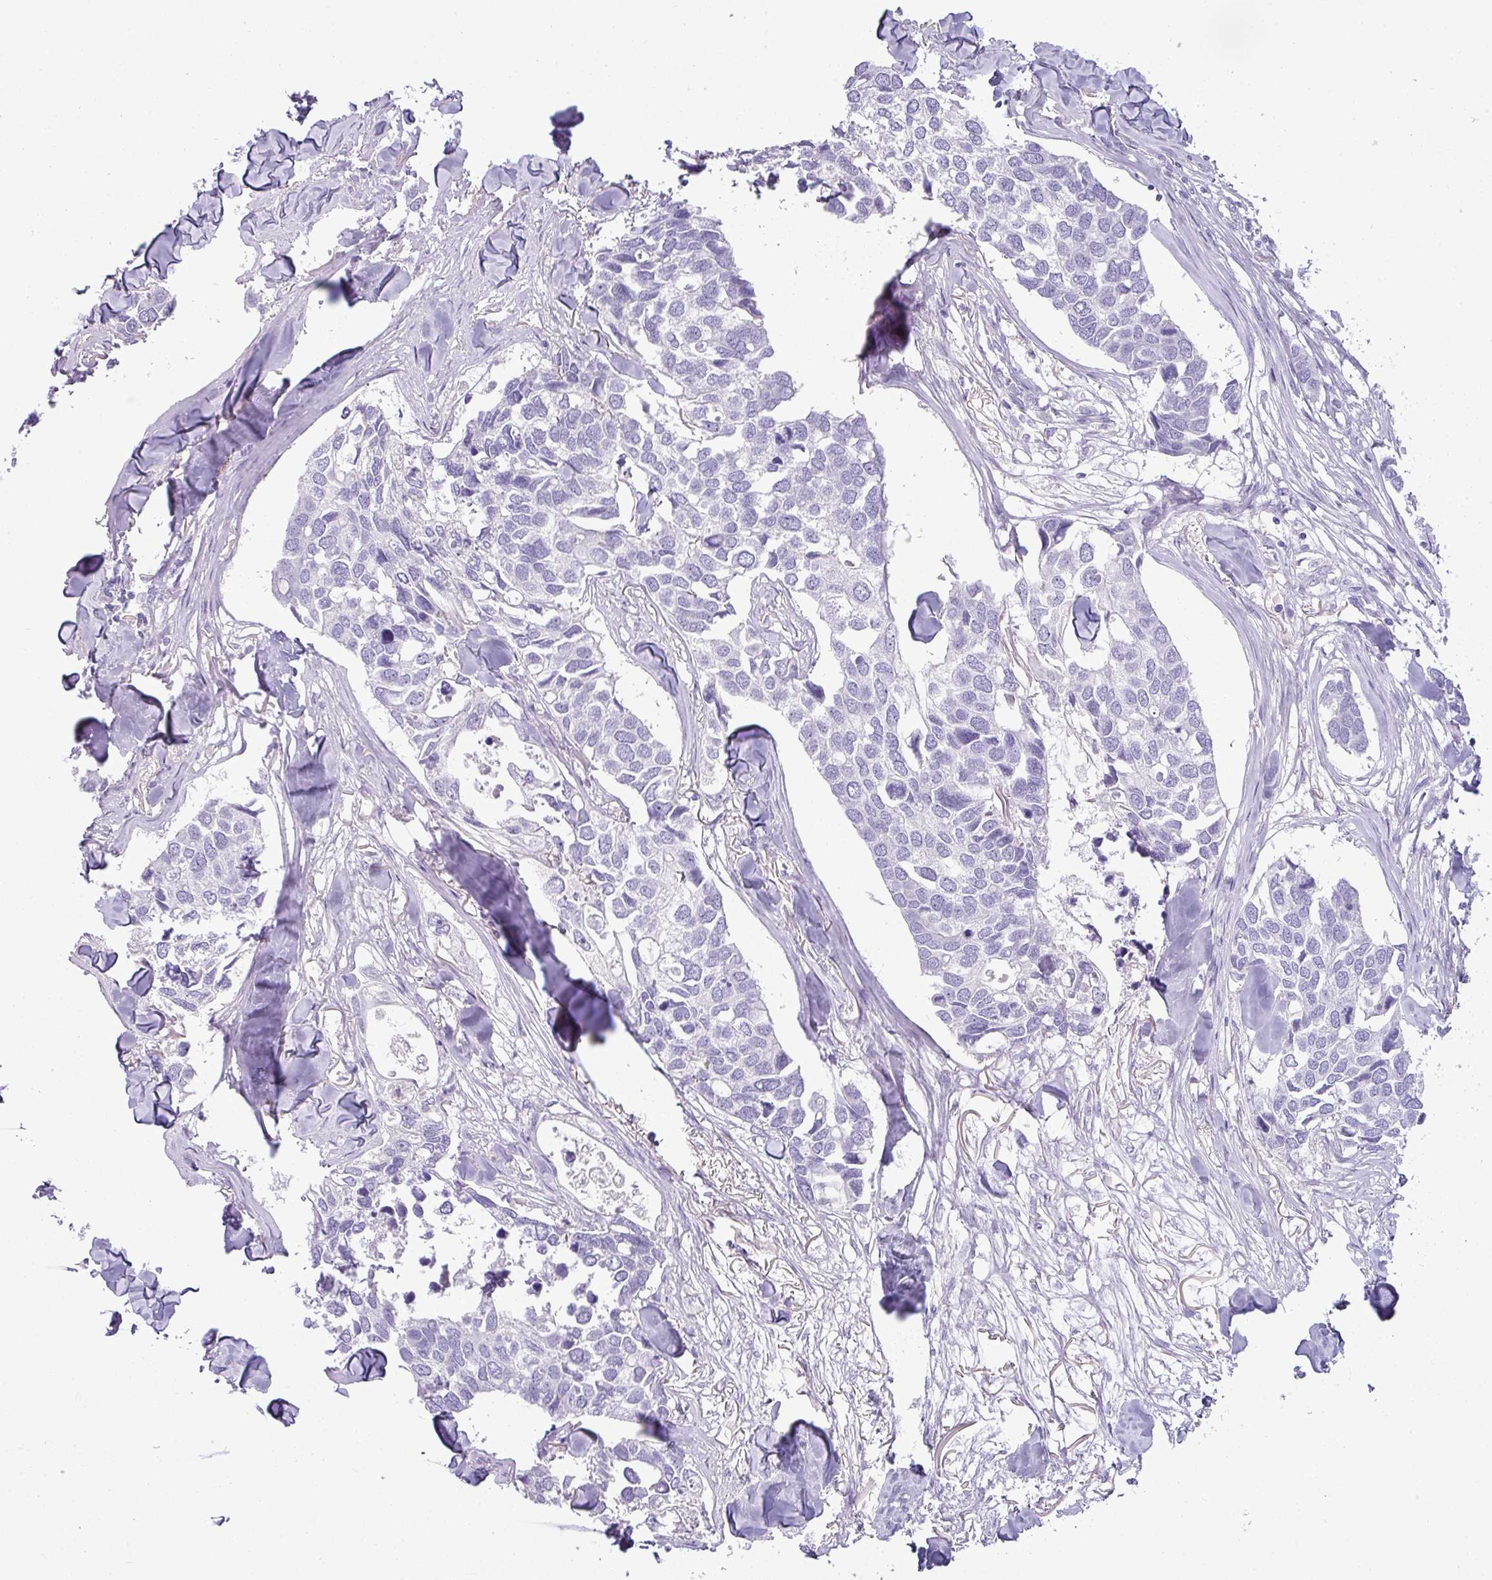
{"staining": {"intensity": "negative", "quantity": "none", "location": "none"}, "tissue": "breast cancer", "cell_type": "Tumor cells", "image_type": "cancer", "snomed": [{"axis": "morphology", "description": "Duct carcinoma"}, {"axis": "topography", "description": "Breast"}], "caption": "There is no significant staining in tumor cells of infiltrating ductal carcinoma (breast).", "gene": "VCX2", "patient": {"sex": "female", "age": 83}}